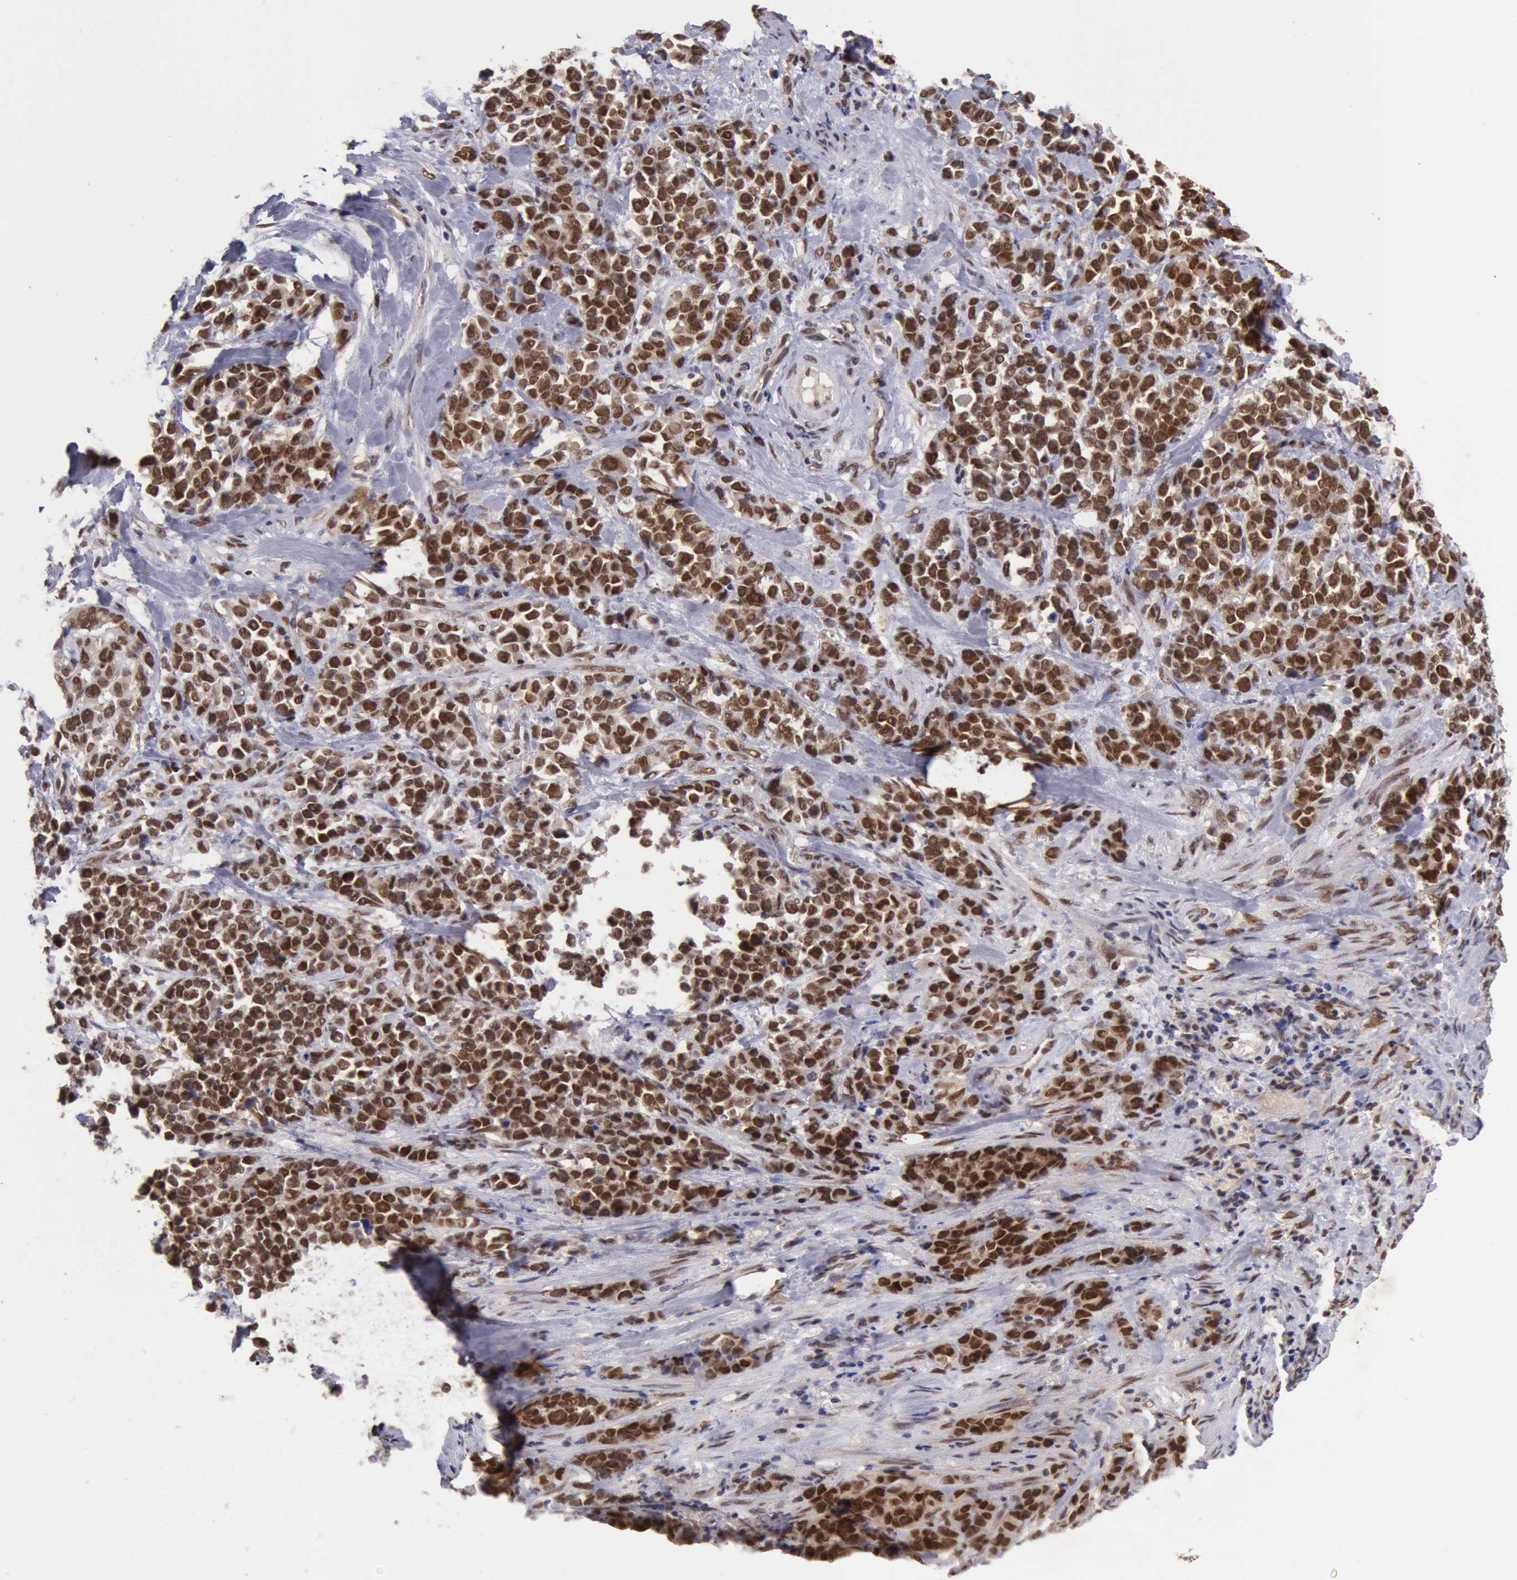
{"staining": {"intensity": "strong", "quantity": ">75%", "location": "nuclear"}, "tissue": "stomach cancer", "cell_type": "Tumor cells", "image_type": "cancer", "snomed": [{"axis": "morphology", "description": "Adenocarcinoma, NOS"}, {"axis": "topography", "description": "Stomach, upper"}], "caption": "DAB immunohistochemical staining of stomach cancer exhibits strong nuclear protein staining in approximately >75% of tumor cells.", "gene": "CDKN2B", "patient": {"sex": "male", "age": 71}}